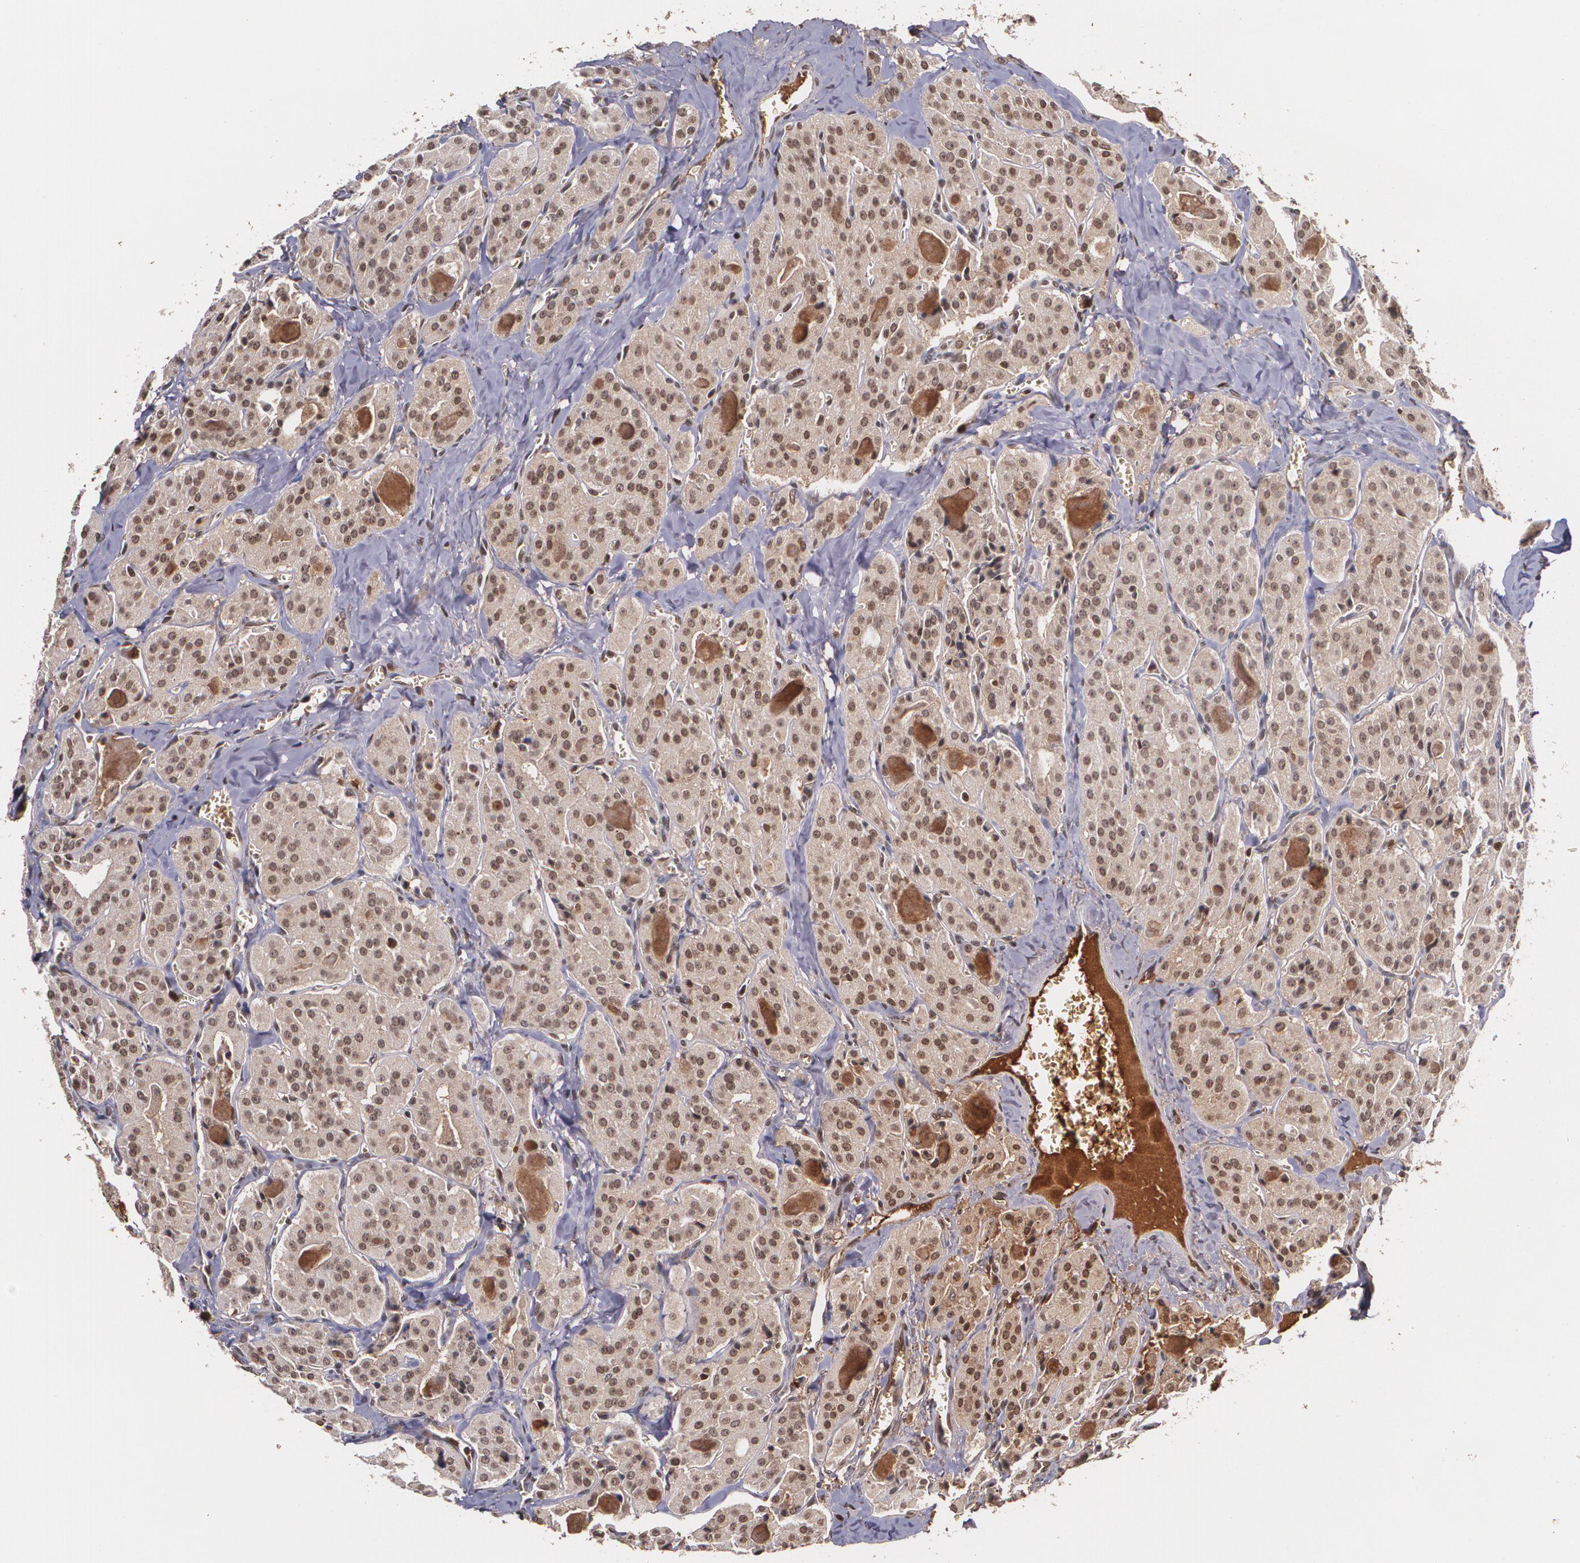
{"staining": {"intensity": "moderate", "quantity": ">75%", "location": "cytoplasmic/membranous,nuclear"}, "tissue": "thyroid cancer", "cell_type": "Tumor cells", "image_type": "cancer", "snomed": [{"axis": "morphology", "description": "Carcinoma, NOS"}, {"axis": "topography", "description": "Thyroid gland"}], "caption": "Immunohistochemistry (IHC) (DAB (3,3'-diaminobenzidine)) staining of human thyroid cancer (carcinoma) shows moderate cytoplasmic/membranous and nuclear protein staining in about >75% of tumor cells. The staining was performed using DAB (3,3'-diaminobenzidine), with brown indicating positive protein expression. Nuclei are stained blue with hematoxylin.", "gene": "PTS", "patient": {"sex": "male", "age": 76}}